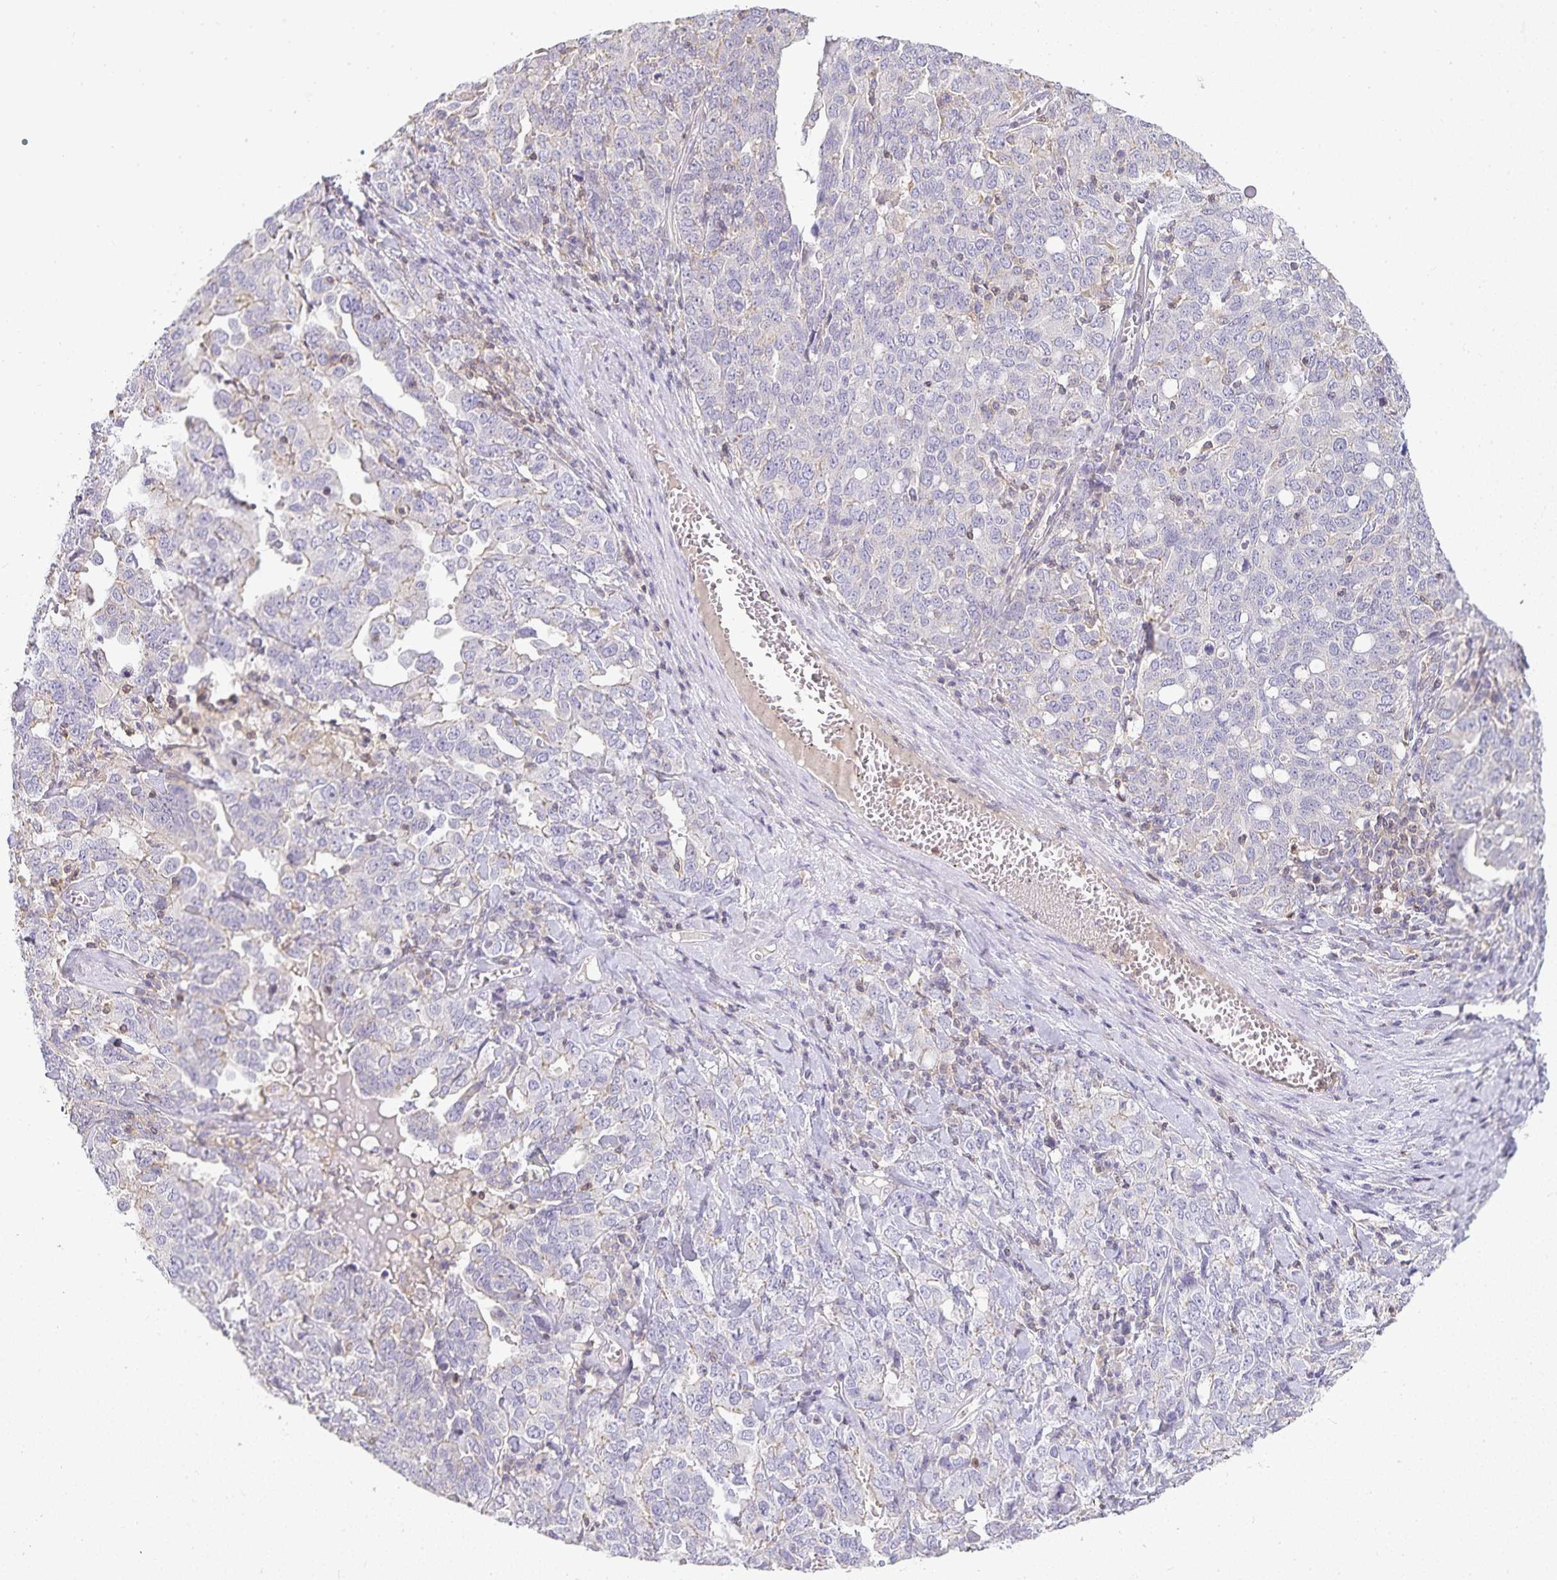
{"staining": {"intensity": "negative", "quantity": "none", "location": "none"}, "tissue": "ovarian cancer", "cell_type": "Tumor cells", "image_type": "cancer", "snomed": [{"axis": "morphology", "description": "Carcinoma, endometroid"}, {"axis": "topography", "description": "Ovary"}], "caption": "This photomicrograph is of ovarian cancer (endometroid carcinoma) stained with IHC to label a protein in brown with the nuclei are counter-stained blue. There is no staining in tumor cells.", "gene": "GATA3", "patient": {"sex": "female", "age": 62}}